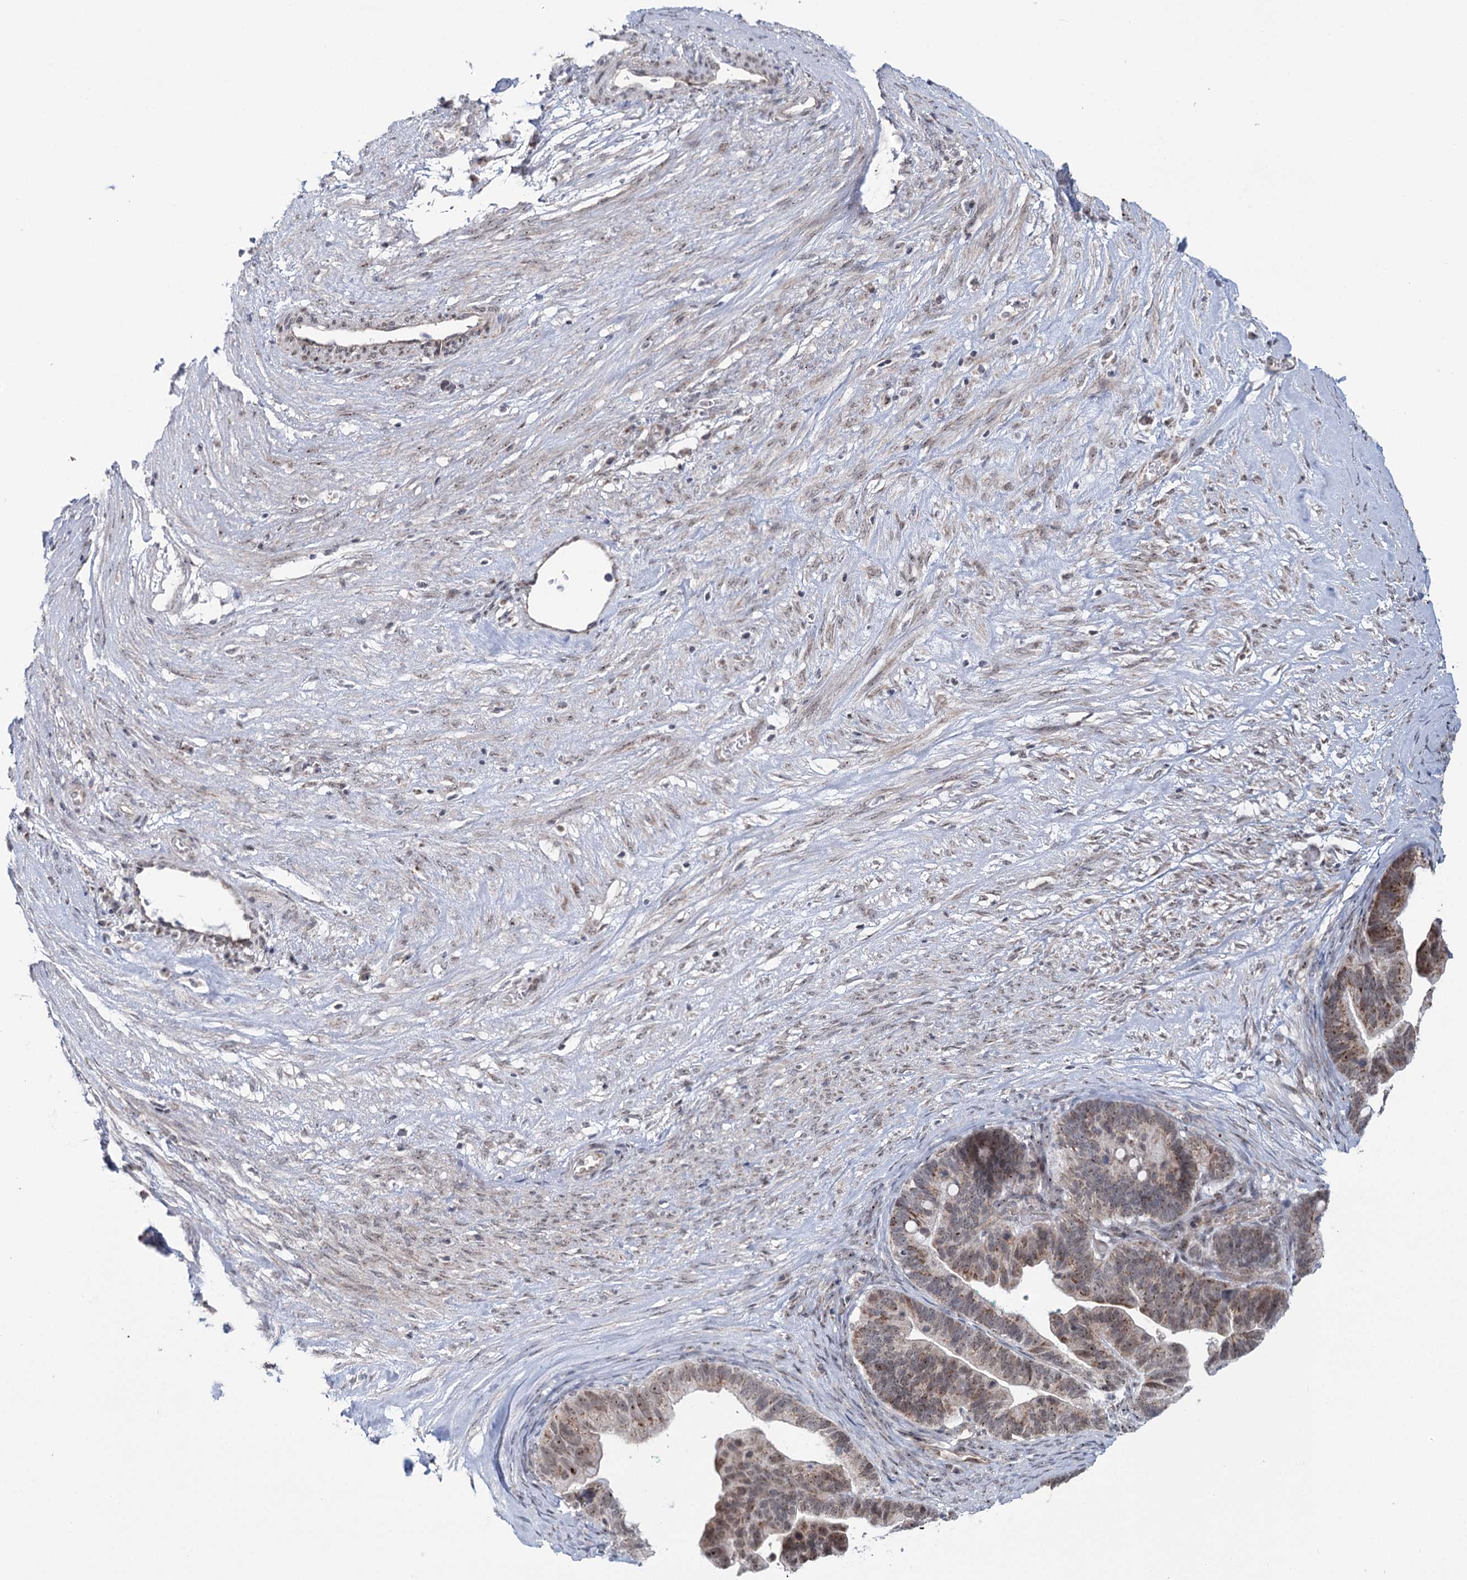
{"staining": {"intensity": "weak", "quantity": ">75%", "location": "cytoplasmic/membranous"}, "tissue": "ovarian cancer", "cell_type": "Tumor cells", "image_type": "cancer", "snomed": [{"axis": "morphology", "description": "Cystadenocarcinoma, serous, NOS"}, {"axis": "topography", "description": "Ovary"}], "caption": "Protein staining reveals weak cytoplasmic/membranous positivity in about >75% of tumor cells in serous cystadenocarcinoma (ovarian).", "gene": "STEEP1", "patient": {"sex": "female", "age": 56}}